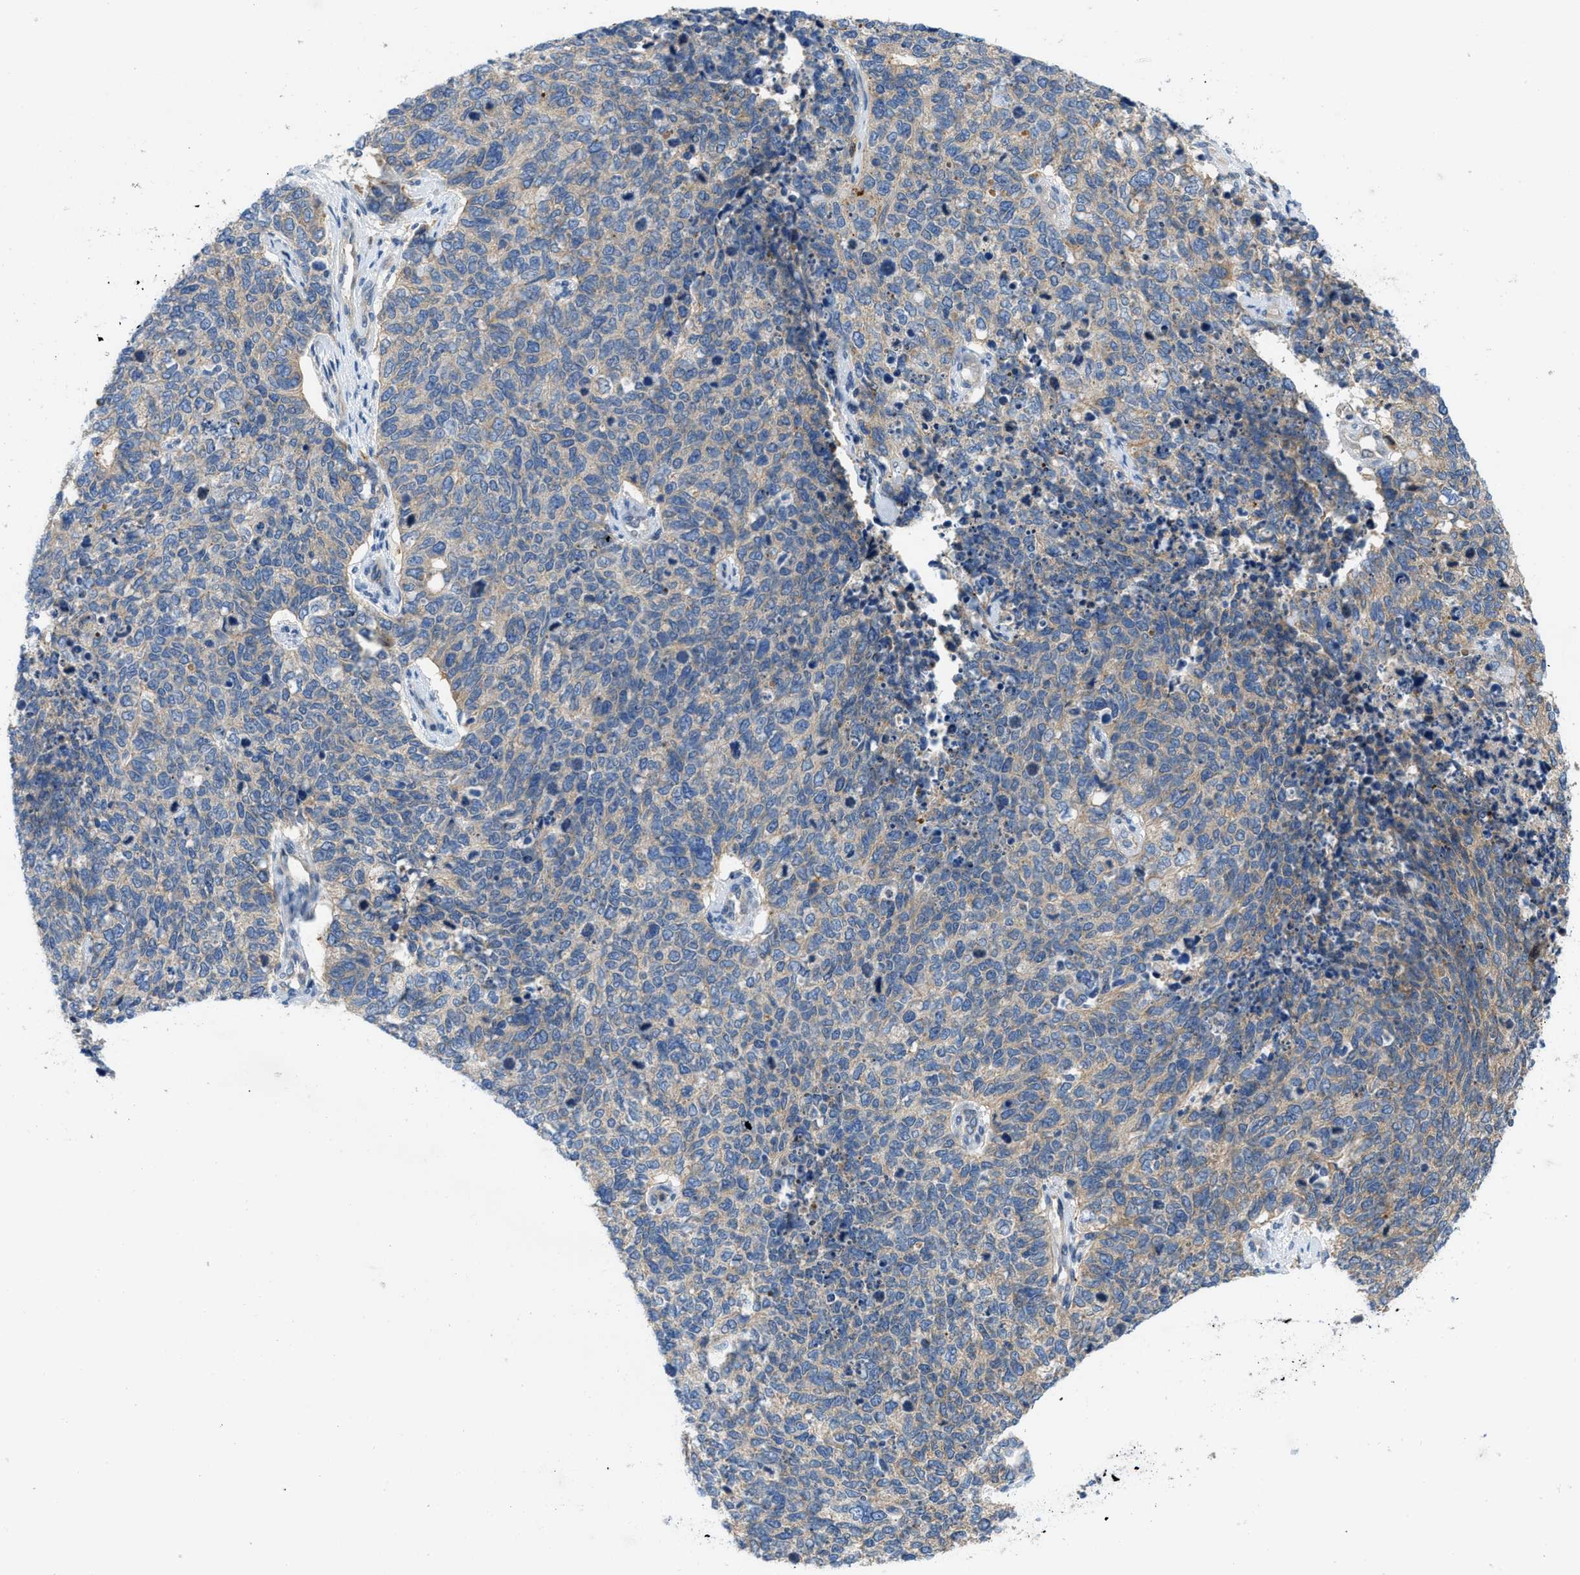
{"staining": {"intensity": "moderate", "quantity": "<25%", "location": "cytoplasmic/membranous"}, "tissue": "cervical cancer", "cell_type": "Tumor cells", "image_type": "cancer", "snomed": [{"axis": "morphology", "description": "Squamous cell carcinoma, NOS"}, {"axis": "topography", "description": "Cervix"}], "caption": "An IHC histopathology image of tumor tissue is shown. Protein staining in brown labels moderate cytoplasmic/membranous positivity in cervical cancer within tumor cells. (Stains: DAB in brown, nuclei in blue, Microscopy: brightfield microscopy at high magnification).", "gene": "TMEM248", "patient": {"sex": "female", "age": 63}}